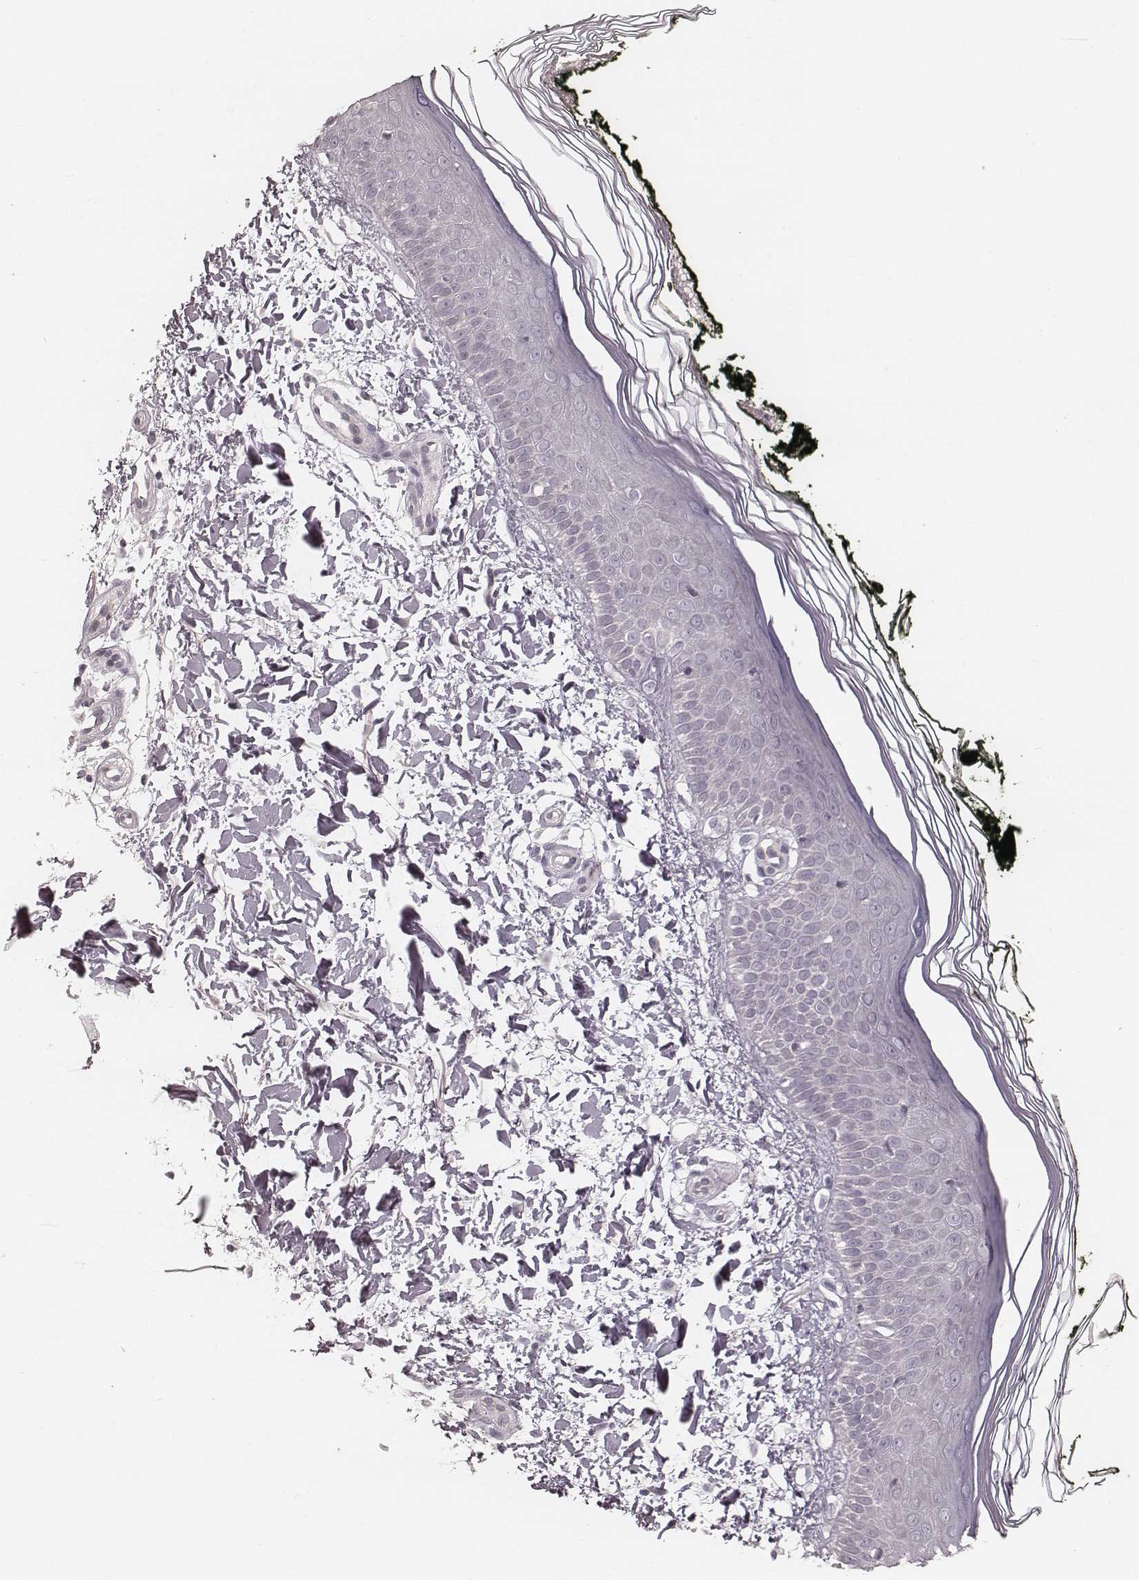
{"staining": {"intensity": "negative", "quantity": "none", "location": "none"}, "tissue": "skin", "cell_type": "Fibroblasts", "image_type": "normal", "snomed": [{"axis": "morphology", "description": "Normal tissue, NOS"}, {"axis": "topography", "description": "Skin"}], "caption": "DAB immunohistochemical staining of normal human skin demonstrates no significant positivity in fibroblasts. (DAB (3,3'-diaminobenzidine) immunohistochemistry (IHC), high magnification).", "gene": "SPATA24", "patient": {"sex": "female", "age": 62}}